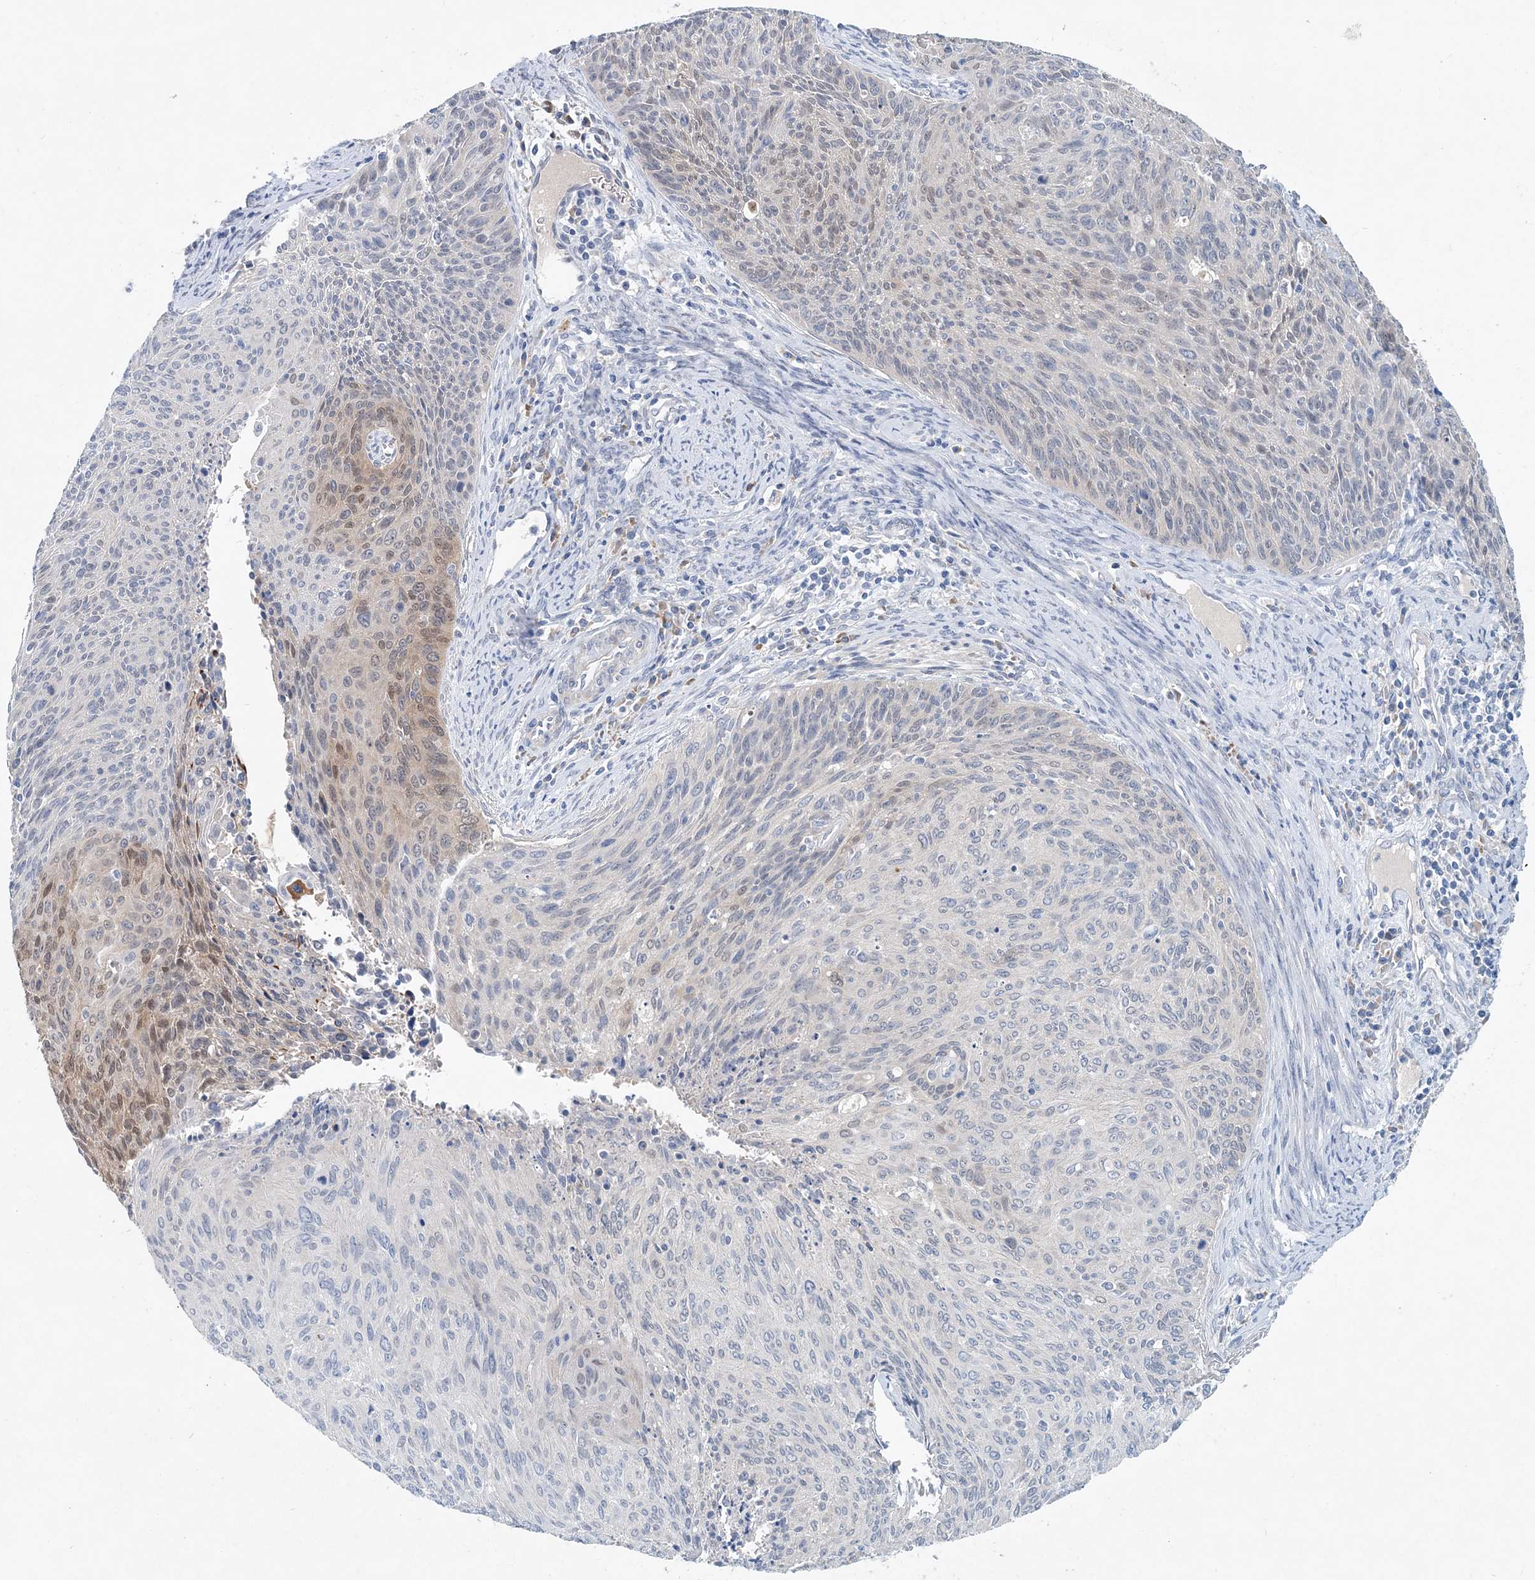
{"staining": {"intensity": "weak", "quantity": "<25%", "location": "nuclear"}, "tissue": "cervical cancer", "cell_type": "Tumor cells", "image_type": "cancer", "snomed": [{"axis": "morphology", "description": "Squamous cell carcinoma, NOS"}, {"axis": "topography", "description": "Cervix"}], "caption": "This is an immunohistochemistry photomicrograph of human cervical cancer. There is no positivity in tumor cells.", "gene": "PFN2", "patient": {"sex": "female", "age": 55}}